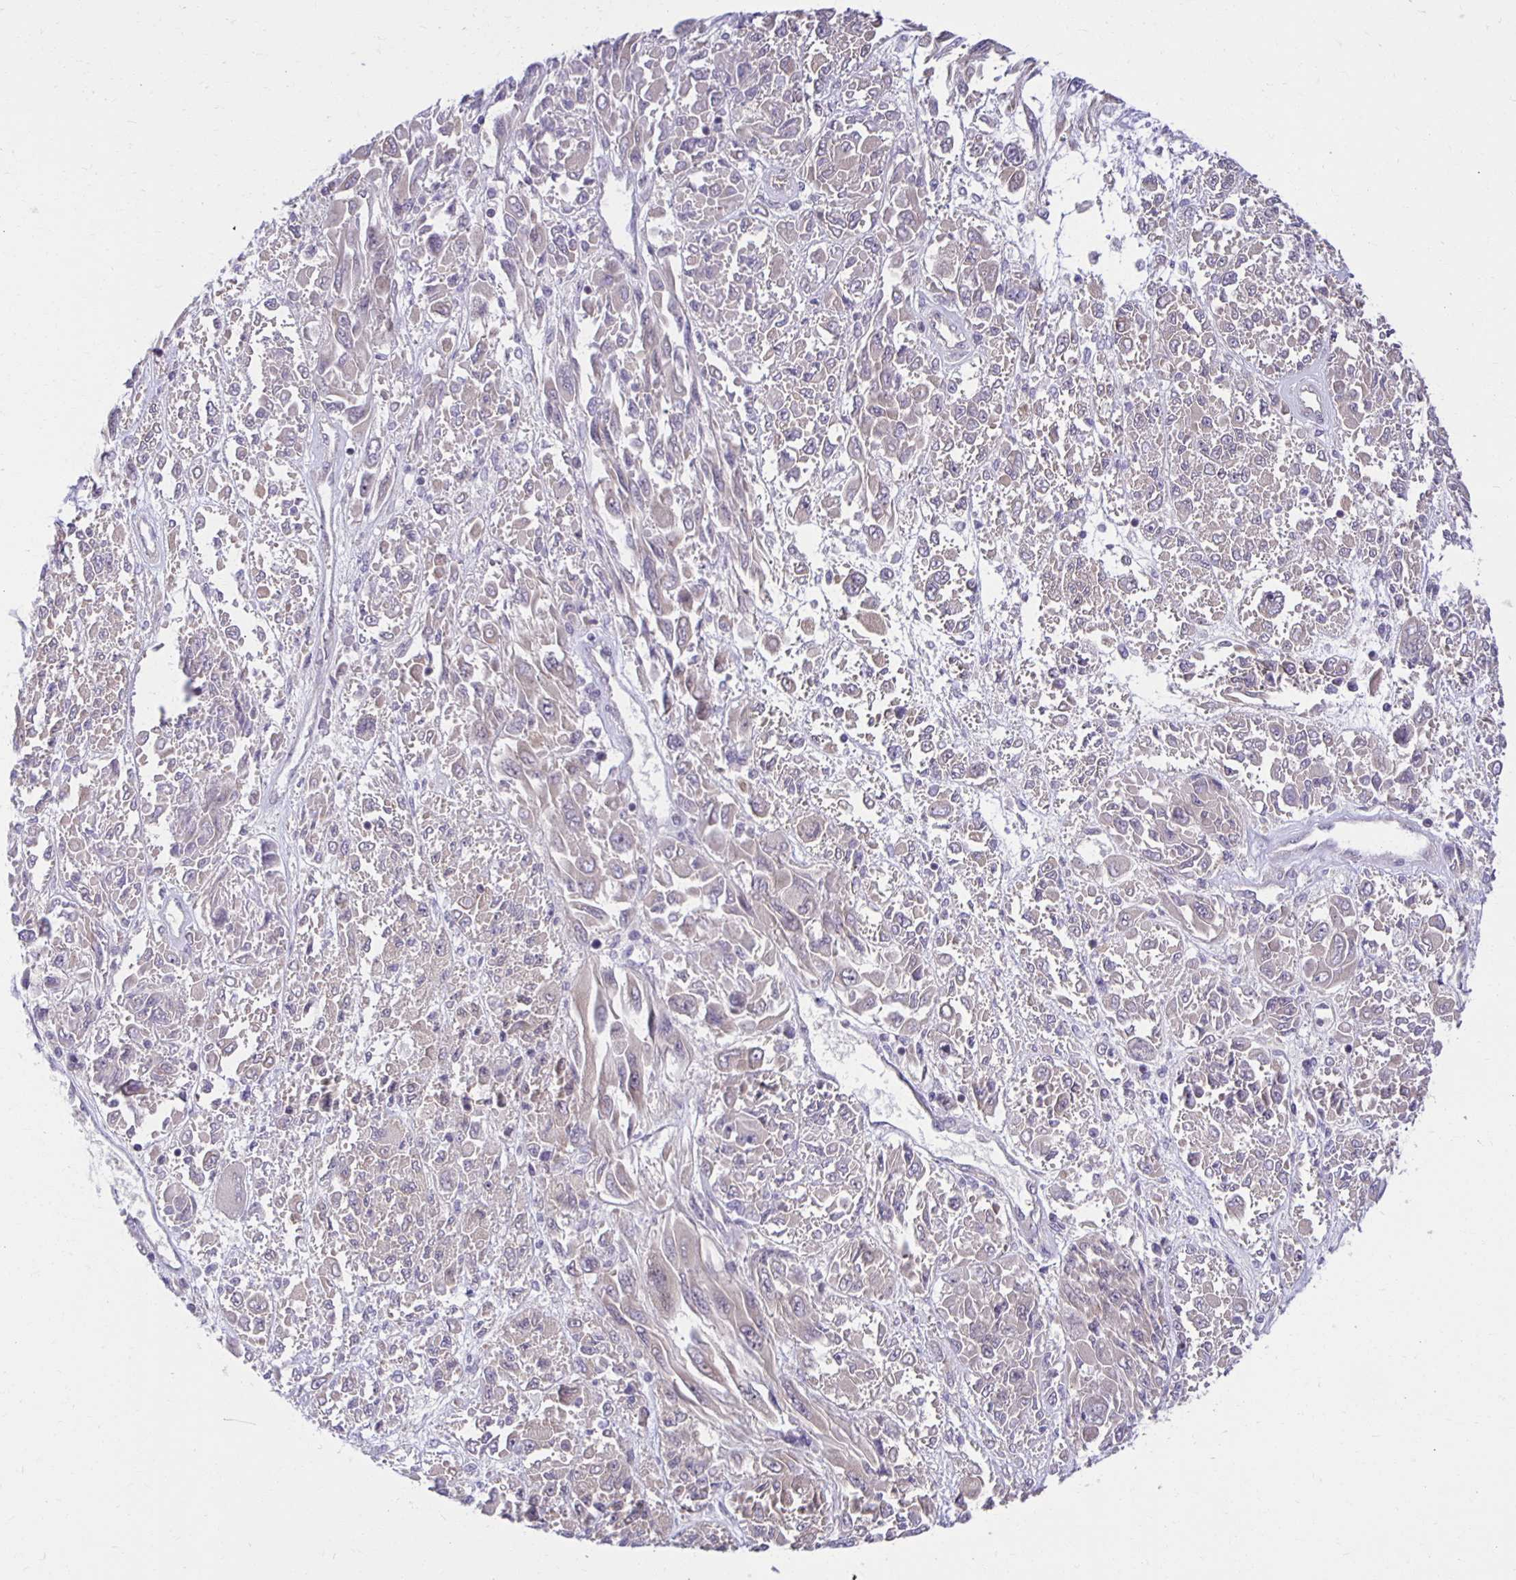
{"staining": {"intensity": "negative", "quantity": "none", "location": "none"}, "tissue": "melanoma", "cell_type": "Tumor cells", "image_type": "cancer", "snomed": [{"axis": "morphology", "description": "Malignant melanoma, NOS"}, {"axis": "topography", "description": "Skin"}], "caption": "Tumor cells are negative for protein expression in human malignant melanoma. (Immunohistochemistry, brightfield microscopy, high magnification).", "gene": "MIEN1", "patient": {"sex": "female", "age": 91}}